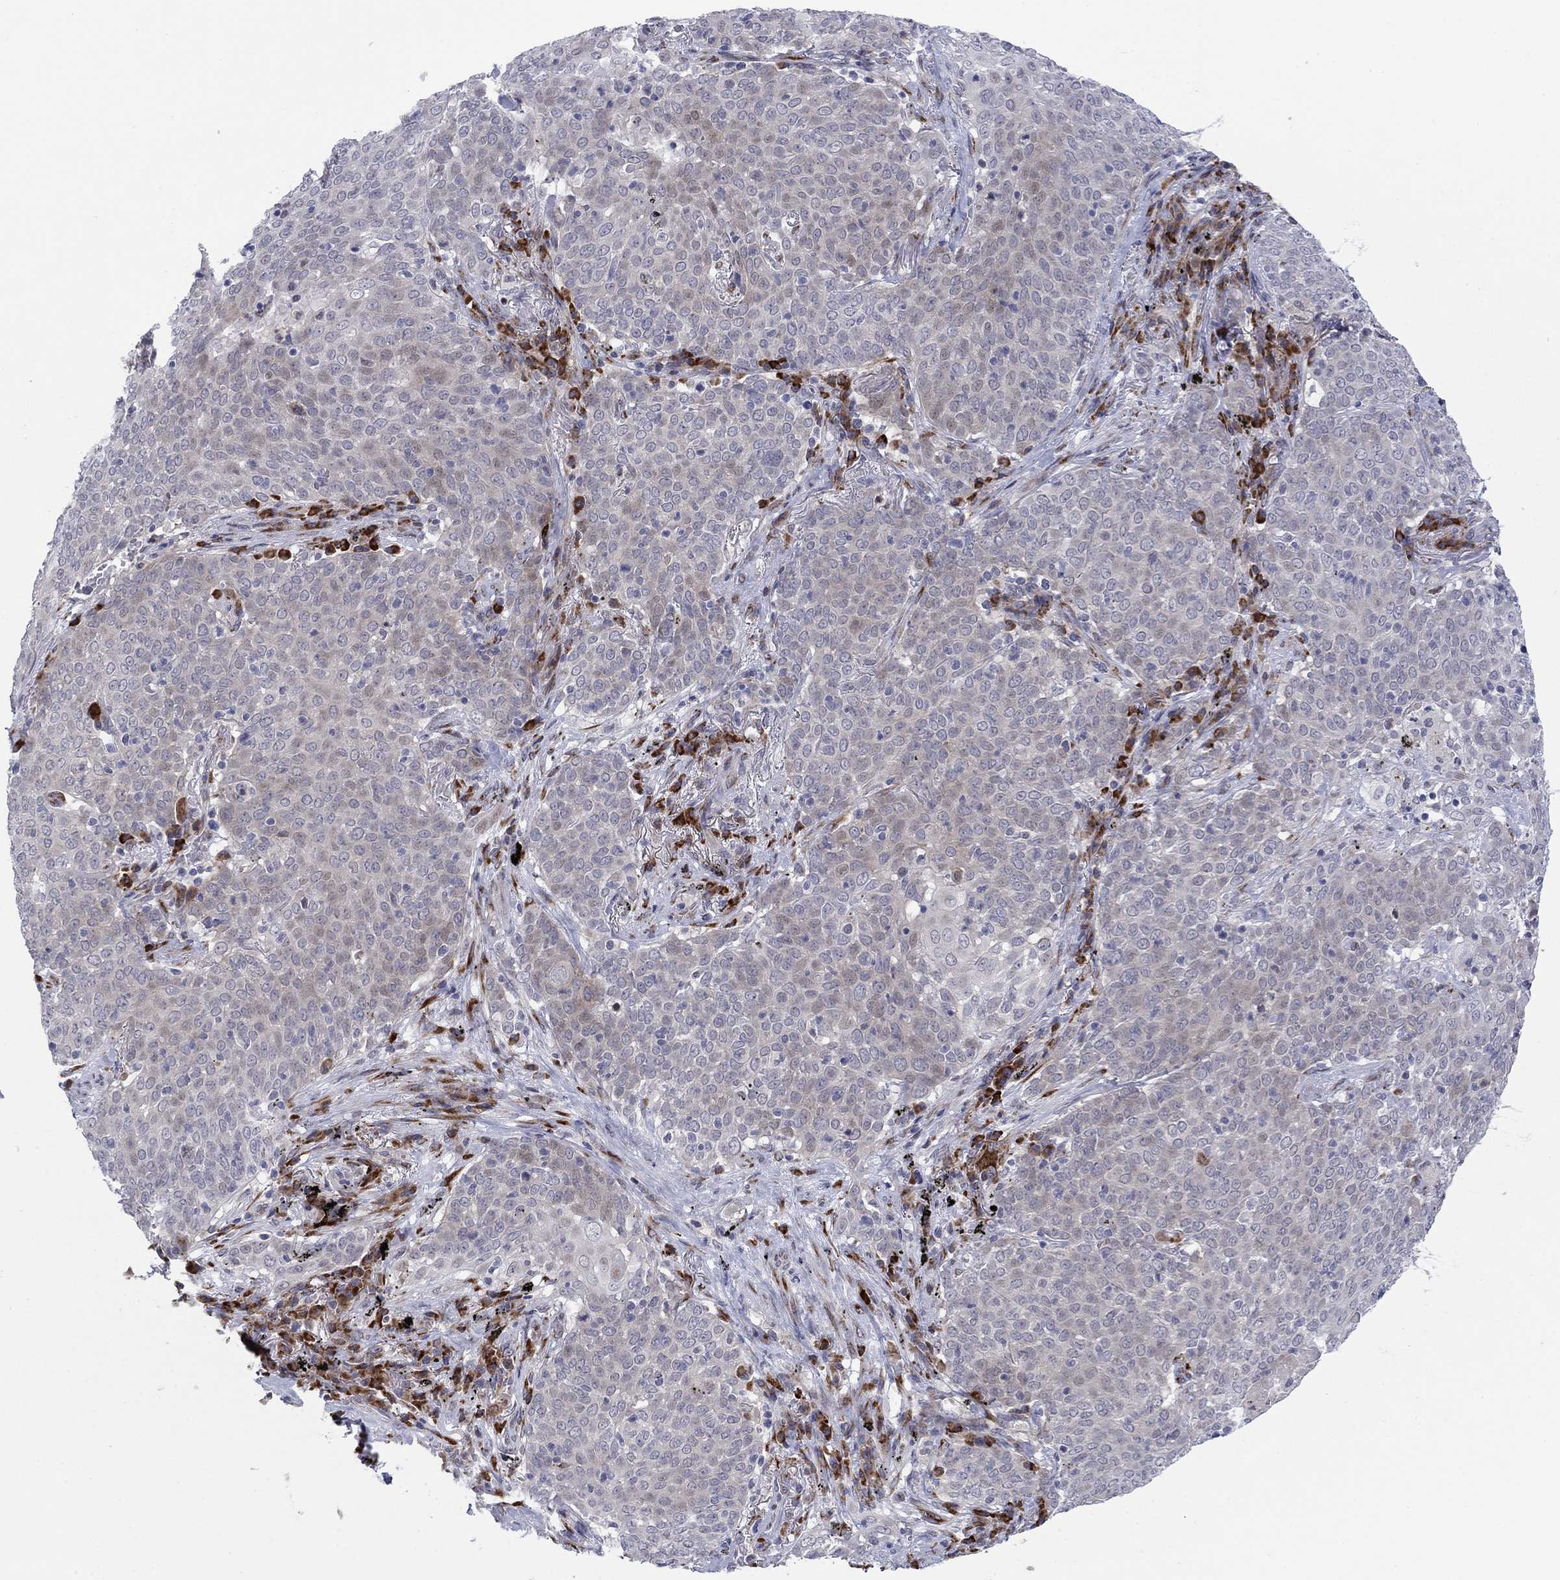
{"staining": {"intensity": "negative", "quantity": "none", "location": "none"}, "tissue": "lung cancer", "cell_type": "Tumor cells", "image_type": "cancer", "snomed": [{"axis": "morphology", "description": "Squamous cell carcinoma, NOS"}, {"axis": "topography", "description": "Lung"}], "caption": "Lung cancer was stained to show a protein in brown. There is no significant positivity in tumor cells.", "gene": "TTC21B", "patient": {"sex": "male", "age": 82}}